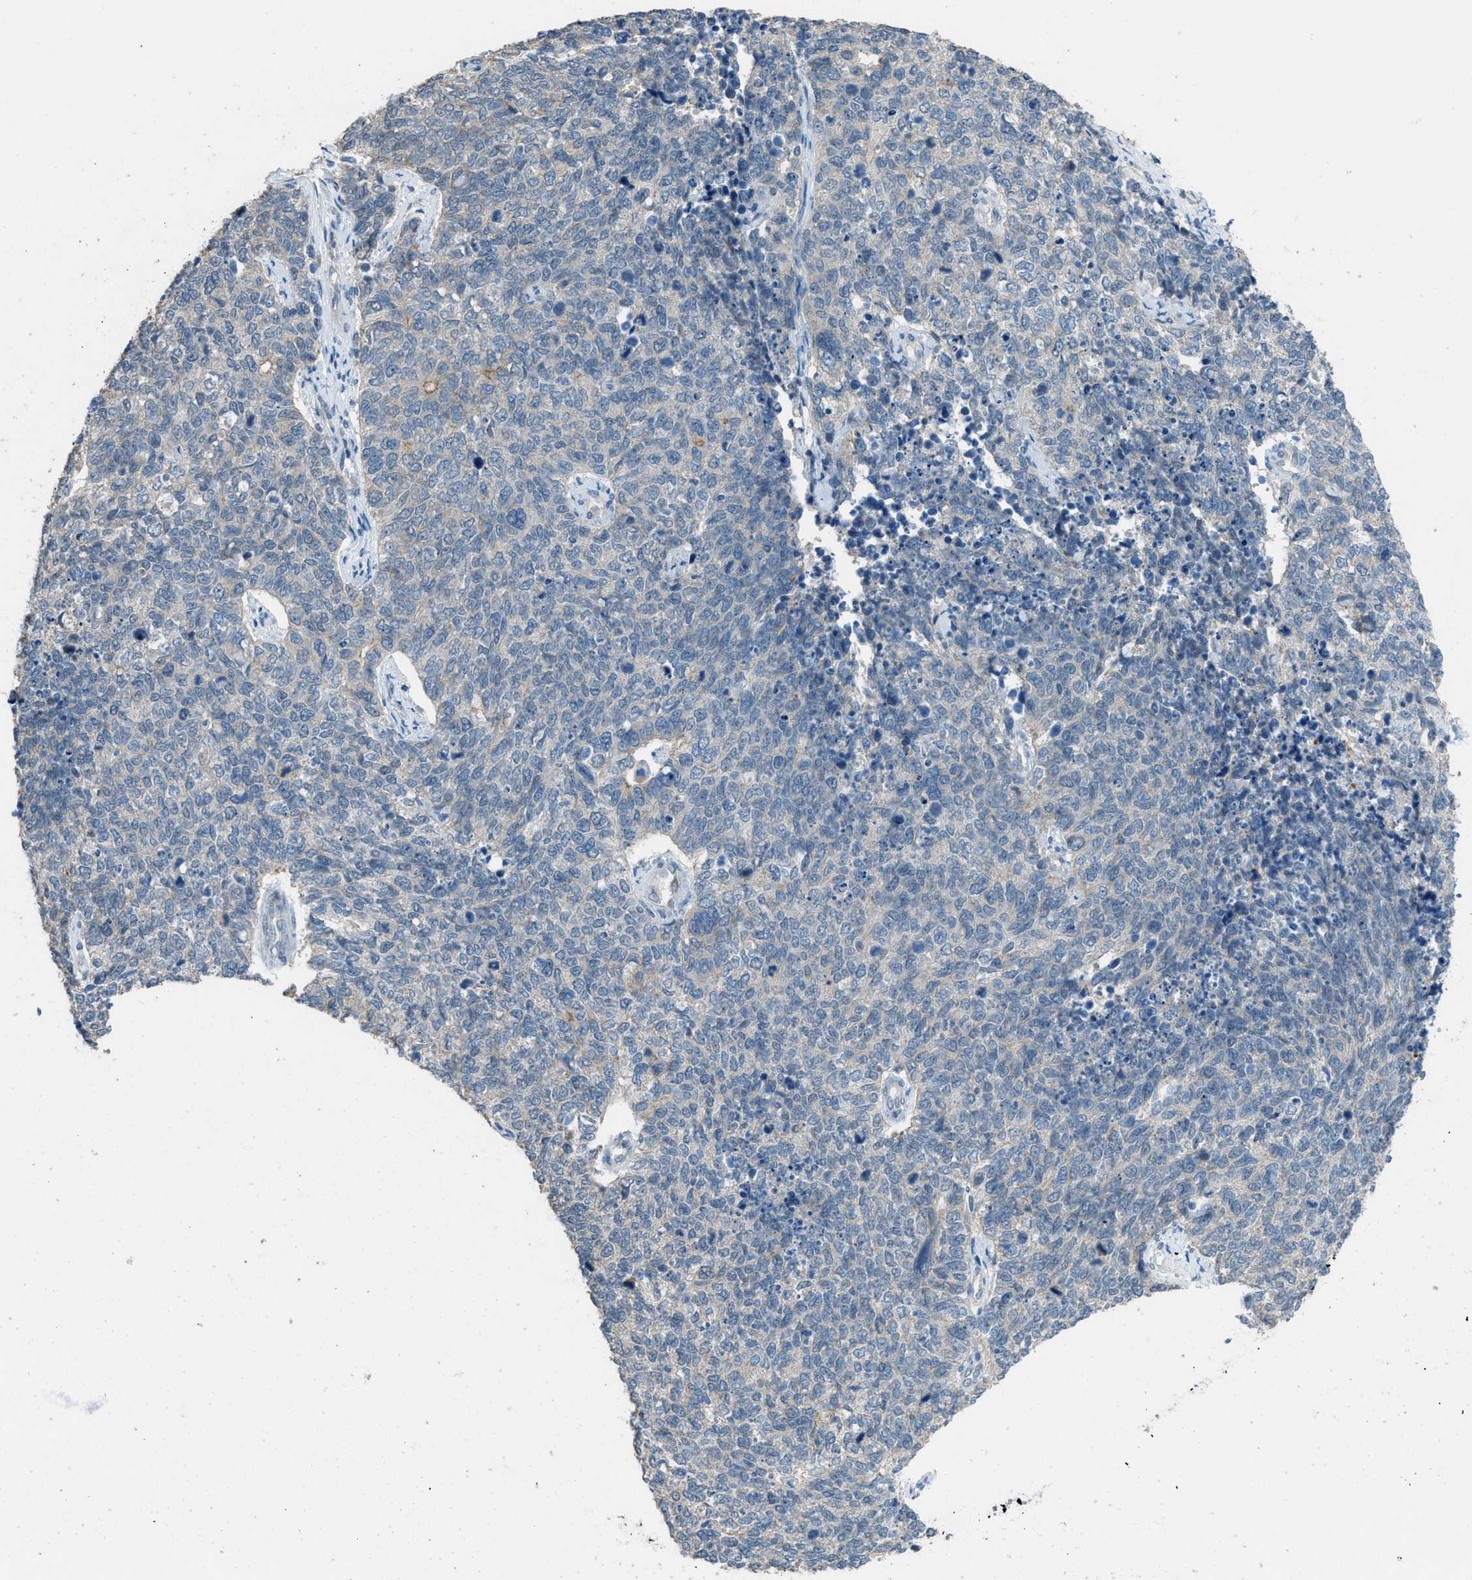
{"staining": {"intensity": "weak", "quantity": "<25%", "location": "cytoplasmic/membranous"}, "tissue": "cervical cancer", "cell_type": "Tumor cells", "image_type": "cancer", "snomed": [{"axis": "morphology", "description": "Squamous cell carcinoma, NOS"}, {"axis": "topography", "description": "Cervix"}], "caption": "Cervical cancer (squamous cell carcinoma) stained for a protein using immunohistochemistry shows no expression tumor cells.", "gene": "TIMD4", "patient": {"sex": "female", "age": 63}}